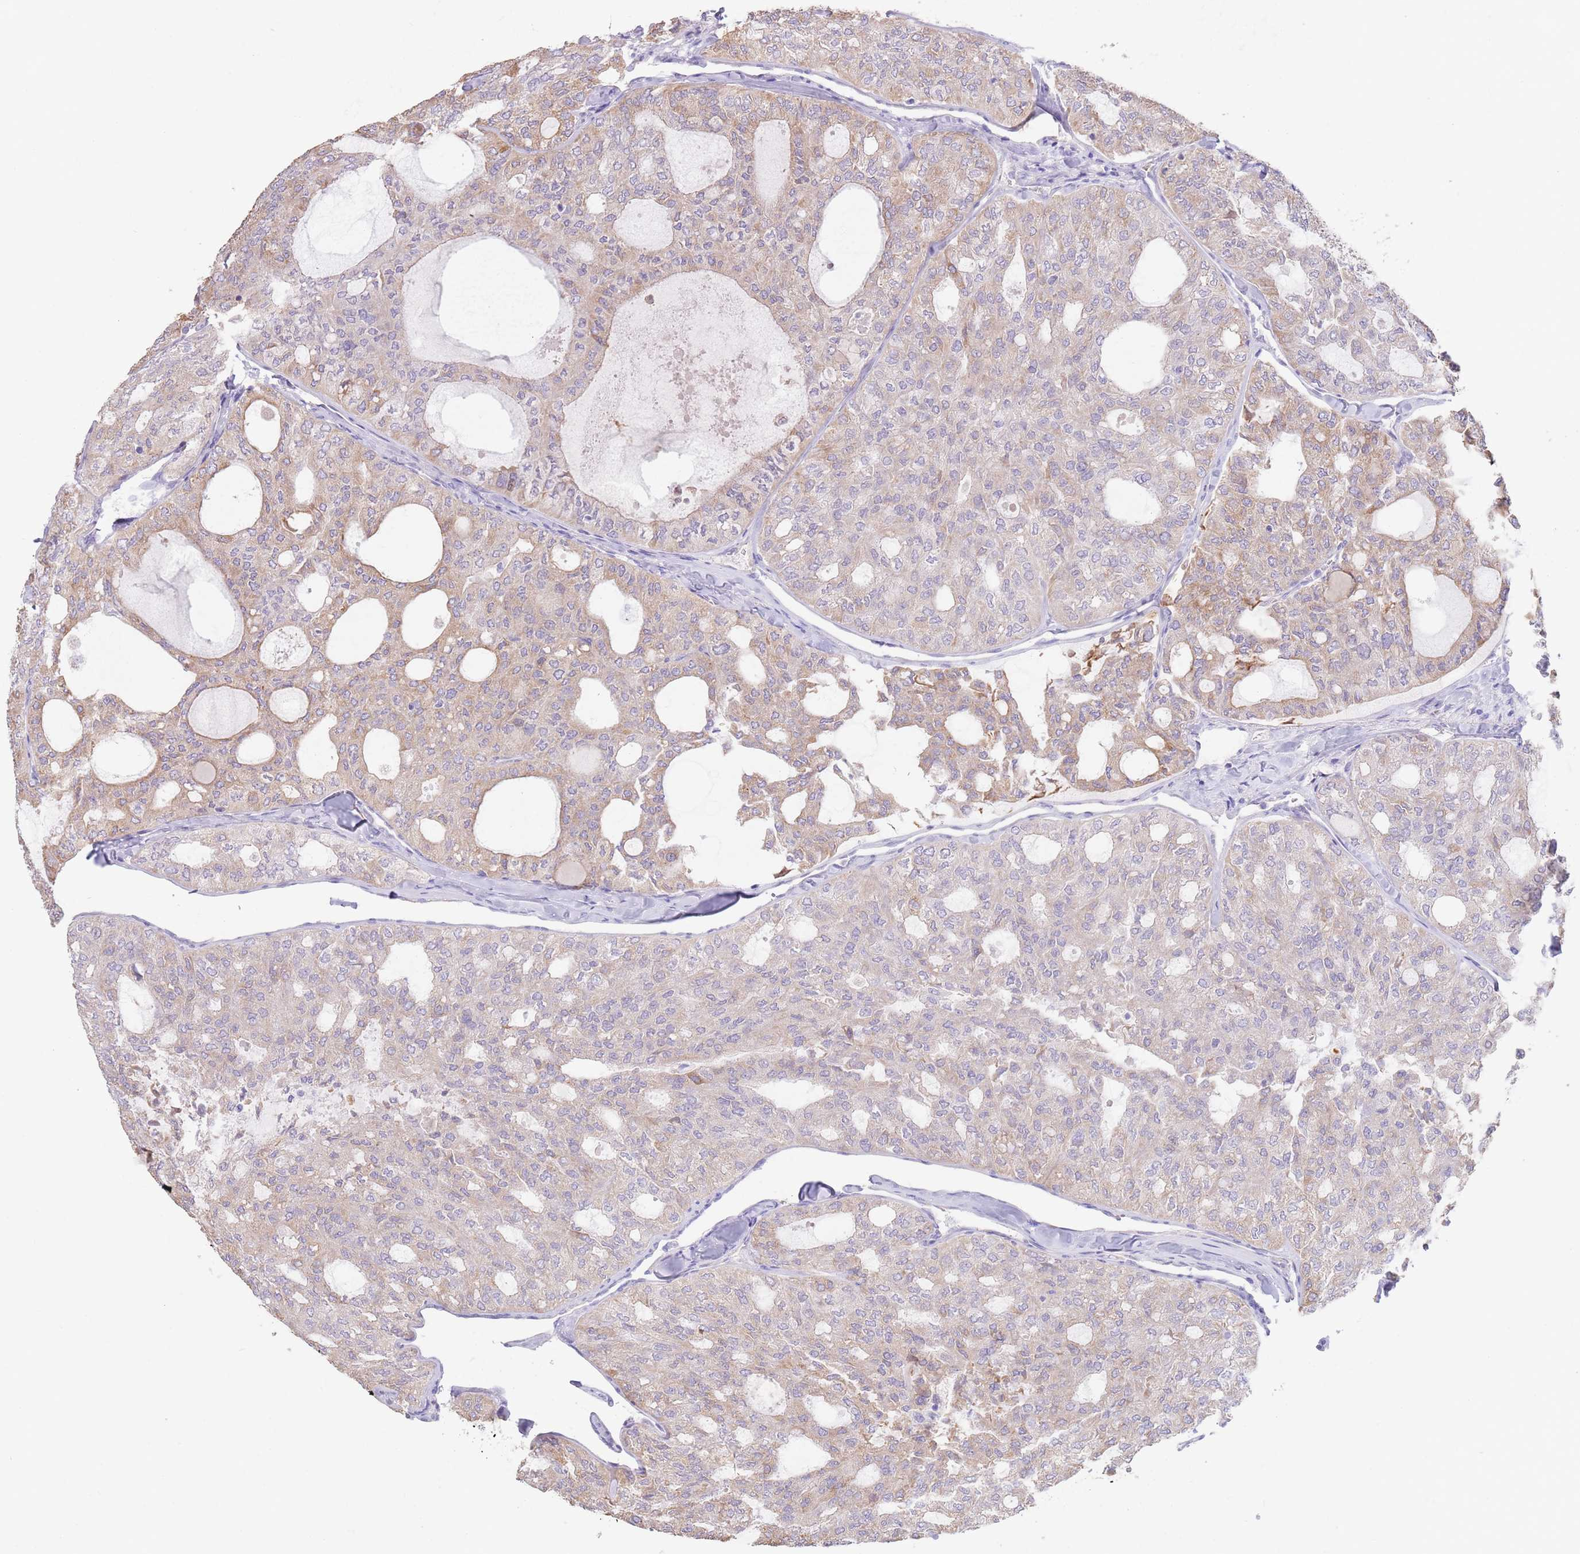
{"staining": {"intensity": "weak", "quantity": "25%-75%", "location": "cytoplasmic/membranous"}, "tissue": "thyroid cancer", "cell_type": "Tumor cells", "image_type": "cancer", "snomed": [{"axis": "morphology", "description": "Follicular adenoma carcinoma, NOS"}, {"axis": "topography", "description": "Thyroid gland"}], "caption": "Protein expression by IHC exhibits weak cytoplasmic/membranous staining in approximately 25%-75% of tumor cells in follicular adenoma carcinoma (thyroid).", "gene": "CCDC149", "patient": {"sex": "male", "age": 75}}